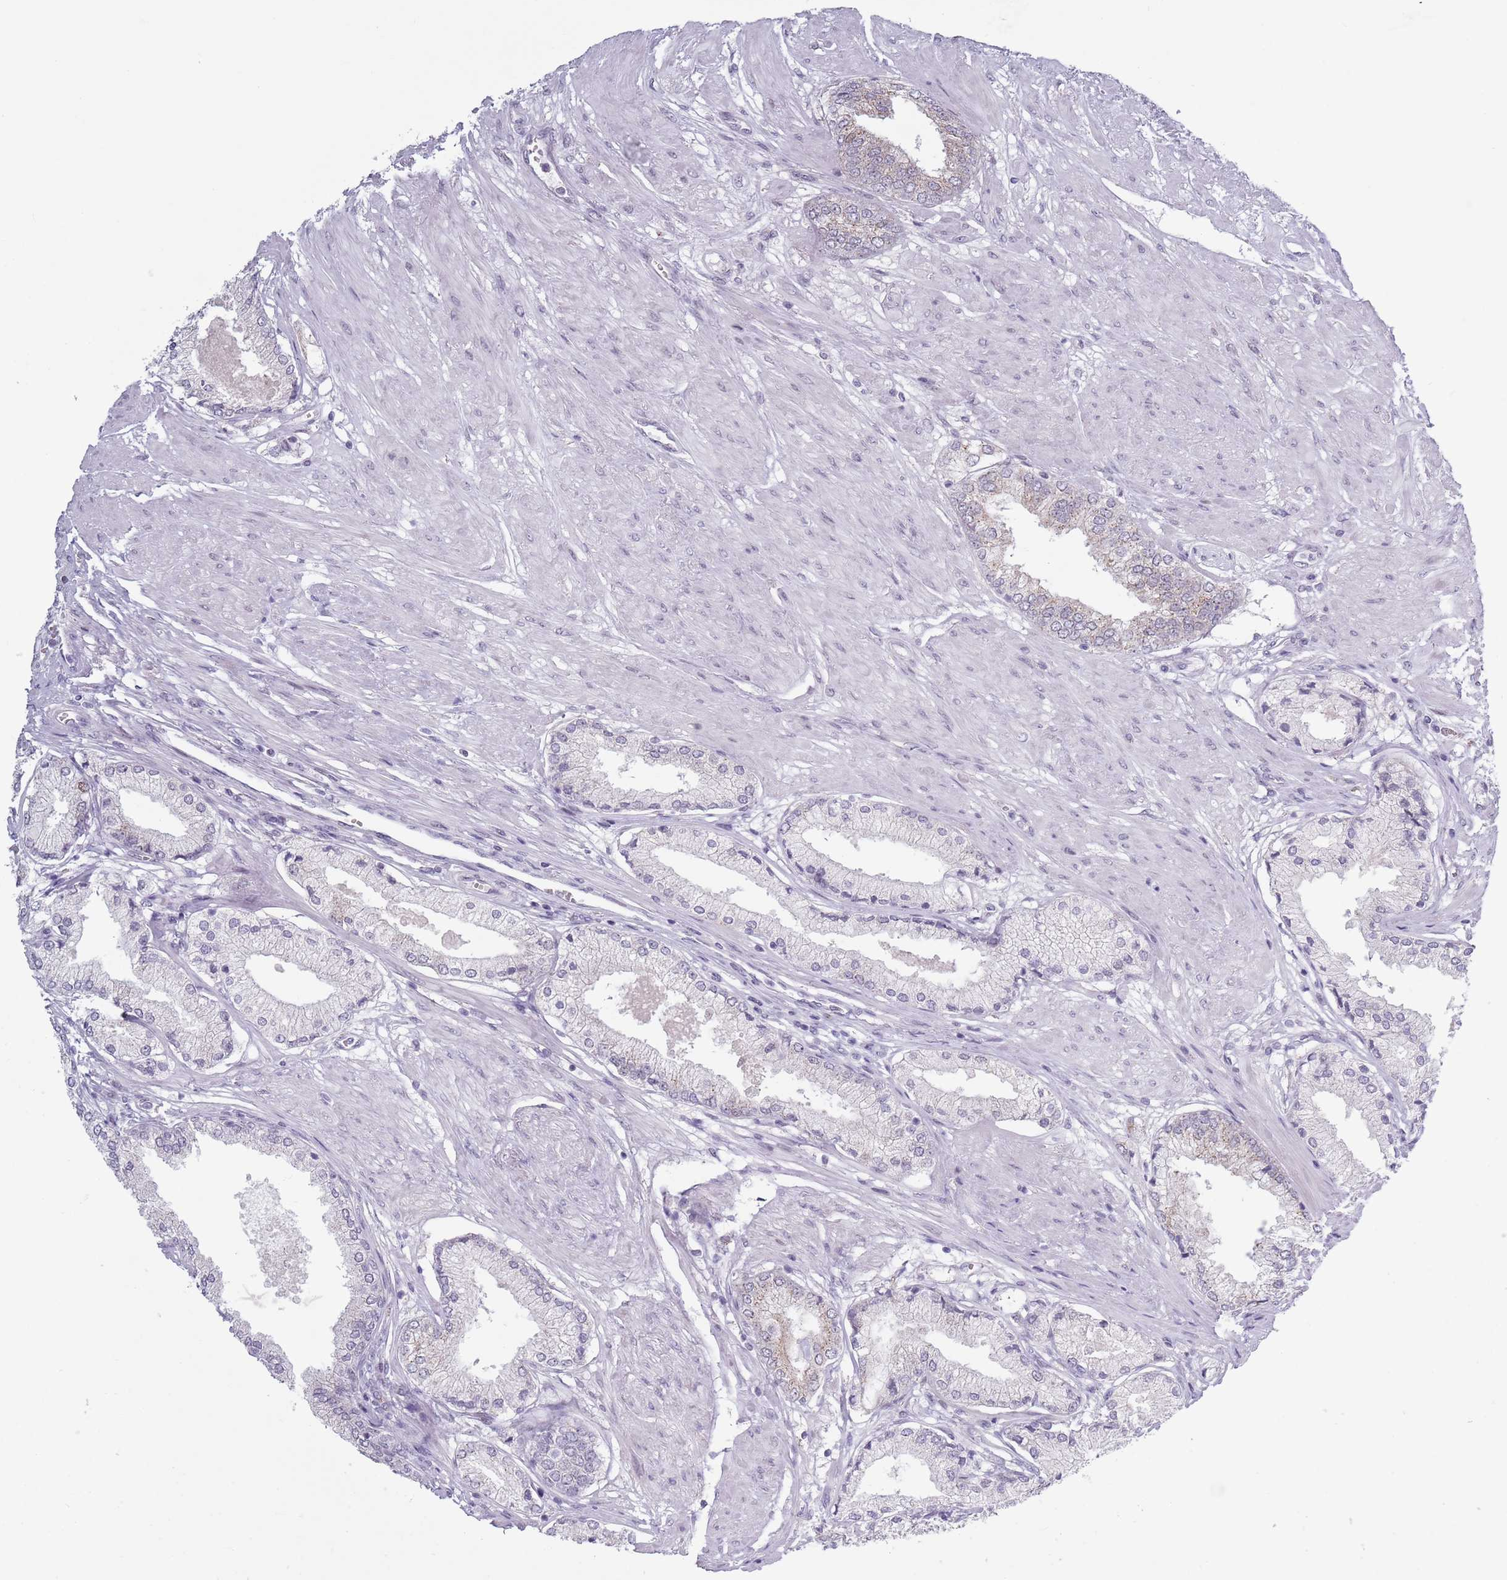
{"staining": {"intensity": "negative", "quantity": "none", "location": "none"}, "tissue": "prostate cancer", "cell_type": "Tumor cells", "image_type": "cancer", "snomed": [{"axis": "morphology", "description": "Adenocarcinoma, High grade"}, {"axis": "topography", "description": "Prostate and seminal vesicle, NOS"}], "caption": "This is an IHC micrograph of human prostate cancer (high-grade adenocarcinoma). There is no staining in tumor cells.", "gene": "ZKSCAN2", "patient": {"sex": "male", "age": 64}}